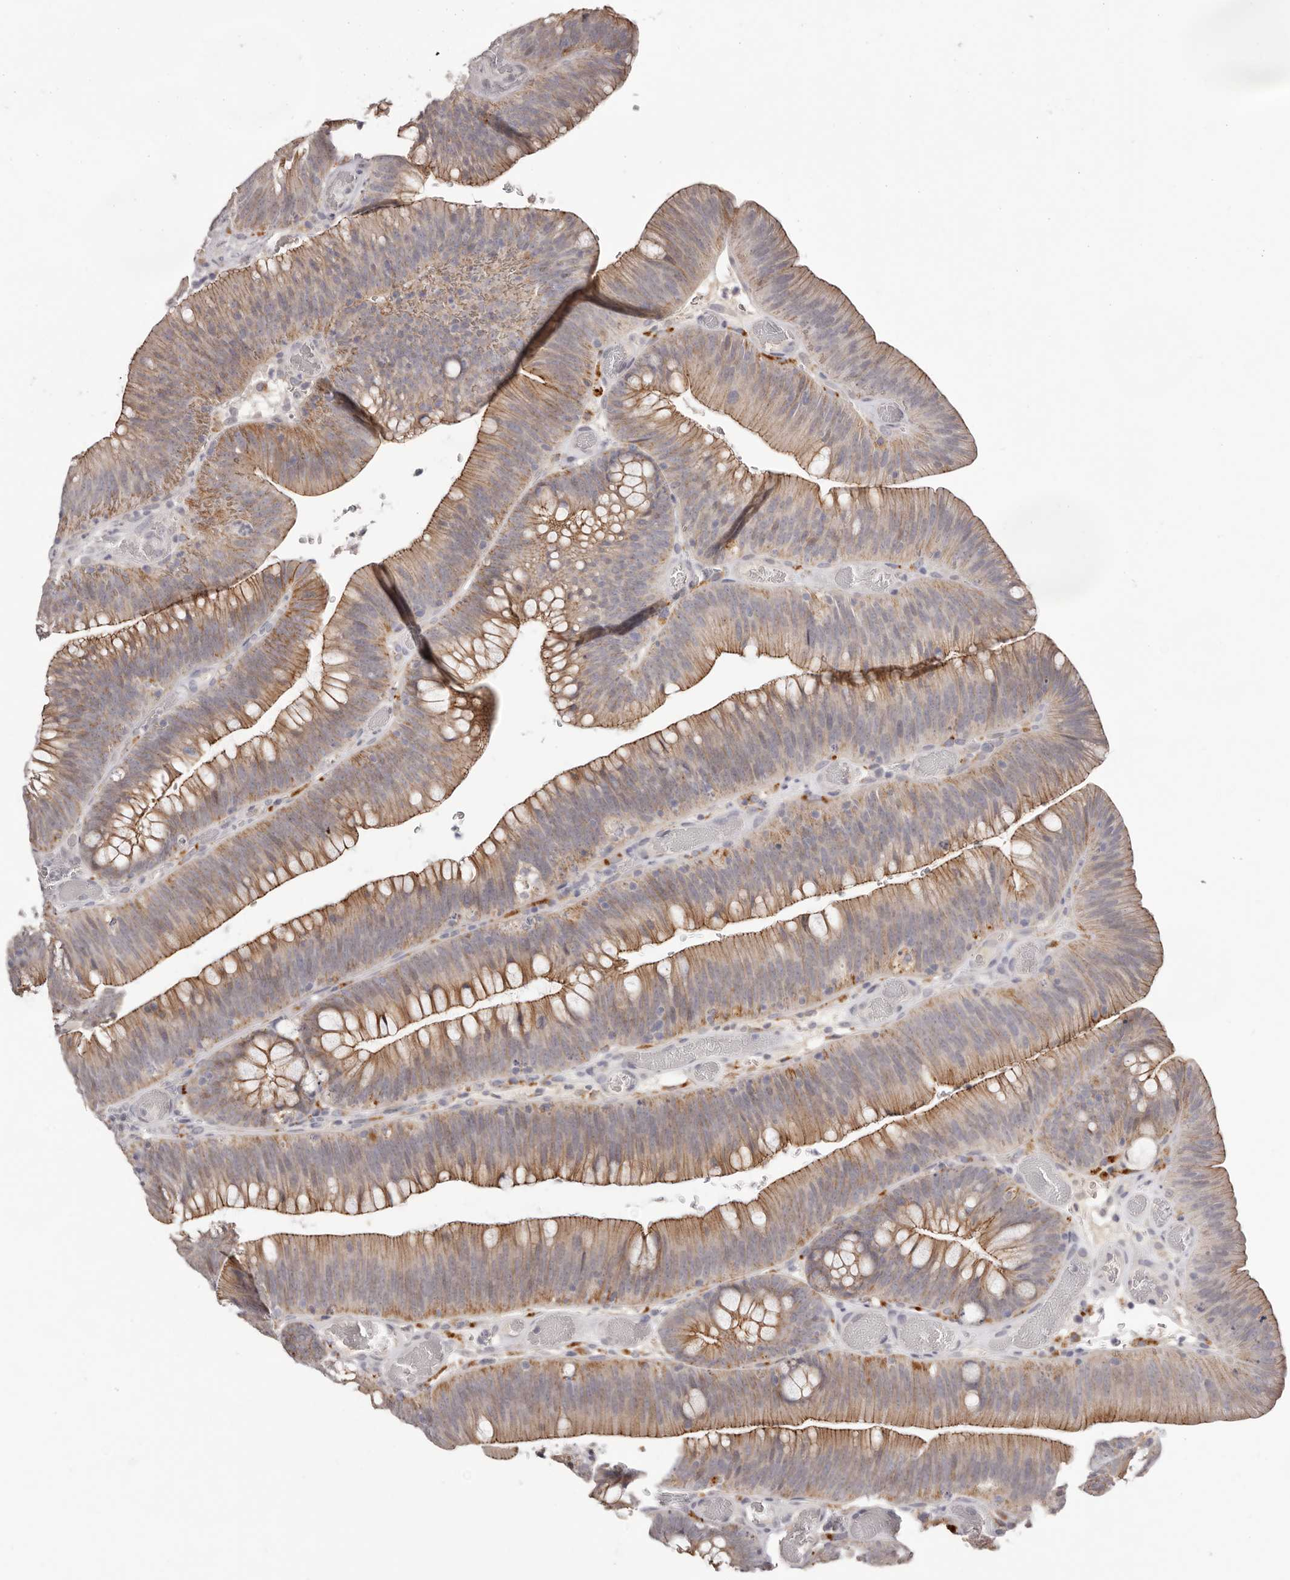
{"staining": {"intensity": "moderate", "quantity": ">75%", "location": "cytoplasmic/membranous"}, "tissue": "colorectal cancer", "cell_type": "Tumor cells", "image_type": "cancer", "snomed": [{"axis": "morphology", "description": "Normal tissue, NOS"}, {"axis": "topography", "description": "Colon"}], "caption": "About >75% of tumor cells in human colorectal cancer show moderate cytoplasmic/membranous protein positivity as visualized by brown immunohistochemical staining.", "gene": "PCDHB6", "patient": {"sex": "female", "age": 82}}